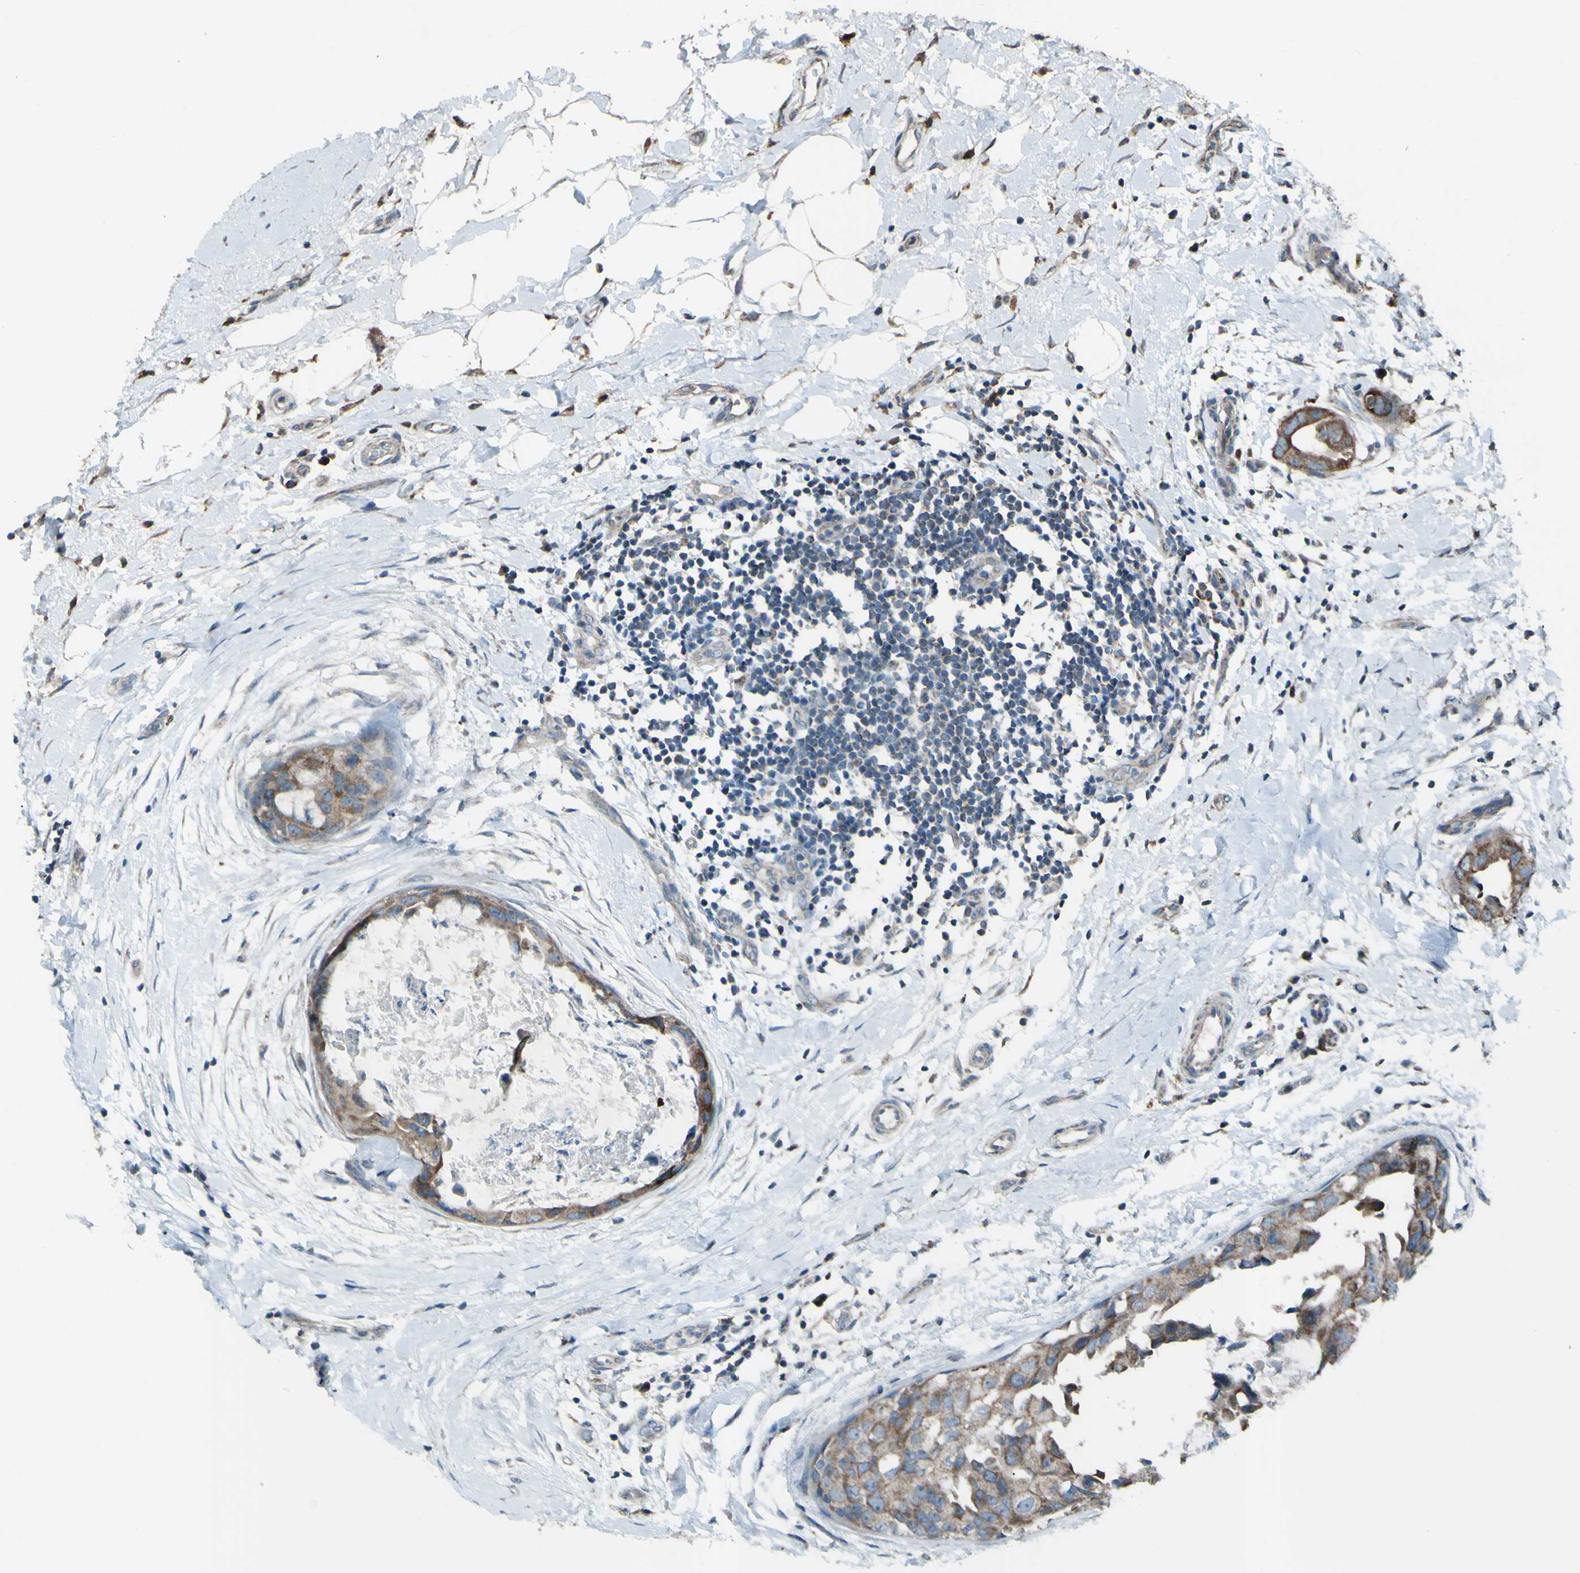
{"staining": {"intensity": "moderate", "quantity": ">75%", "location": "cytoplasmic/membranous"}, "tissue": "breast cancer", "cell_type": "Tumor cells", "image_type": "cancer", "snomed": [{"axis": "morphology", "description": "Duct carcinoma"}, {"axis": "topography", "description": "Breast"}], "caption": "Human breast infiltrating ductal carcinoma stained for a protein (brown) demonstrates moderate cytoplasmic/membranous positive expression in approximately >75% of tumor cells.", "gene": "ACOT8", "patient": {"sex": "female", "age": 40}}